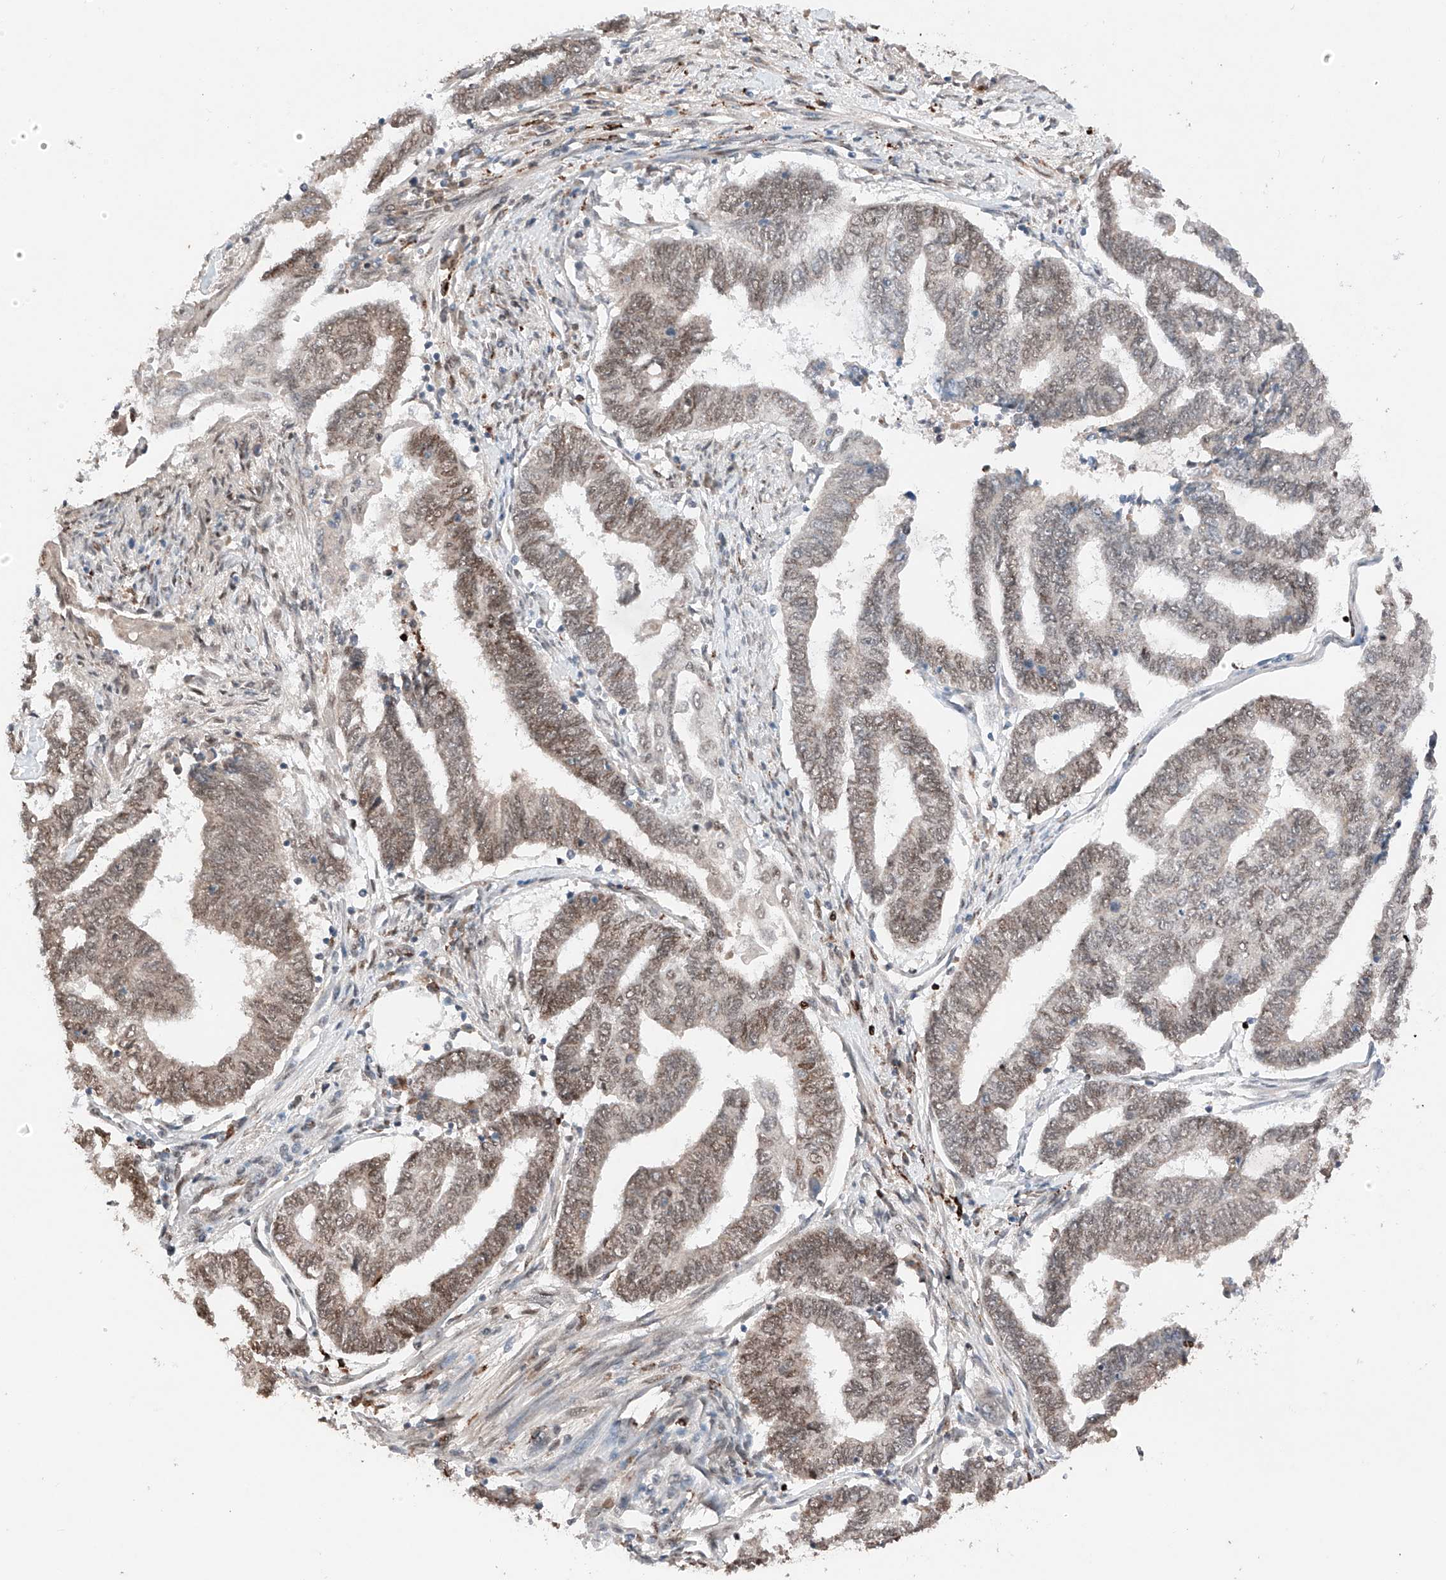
{"staining": {"intensity": "weak", "quantity": "25%-75%", "location": "nuclear"}, "tissue": "endometrial cancer", "cell_type": "Tumor cells", "image_type": "cancer", "snomed": [{"axis": "morphology", "description": "Adenocarcinoma, NOS"}, {"axis": "topography", "description": "Uterus"}, {"axis": "topography", "description": "Endometrium"}], "caption": "IHC image of neoplastic tissue: endometrial cancer (adenocarcinoma) stained using immunohistochemistry (IHC) demonstrates low levels of weak protein expression localized specifically in the nuclear of tumor cells, appearing as a nuclear brown color.", "gene": "TBX4", "patient": {"sex": "female", "age": 70}}